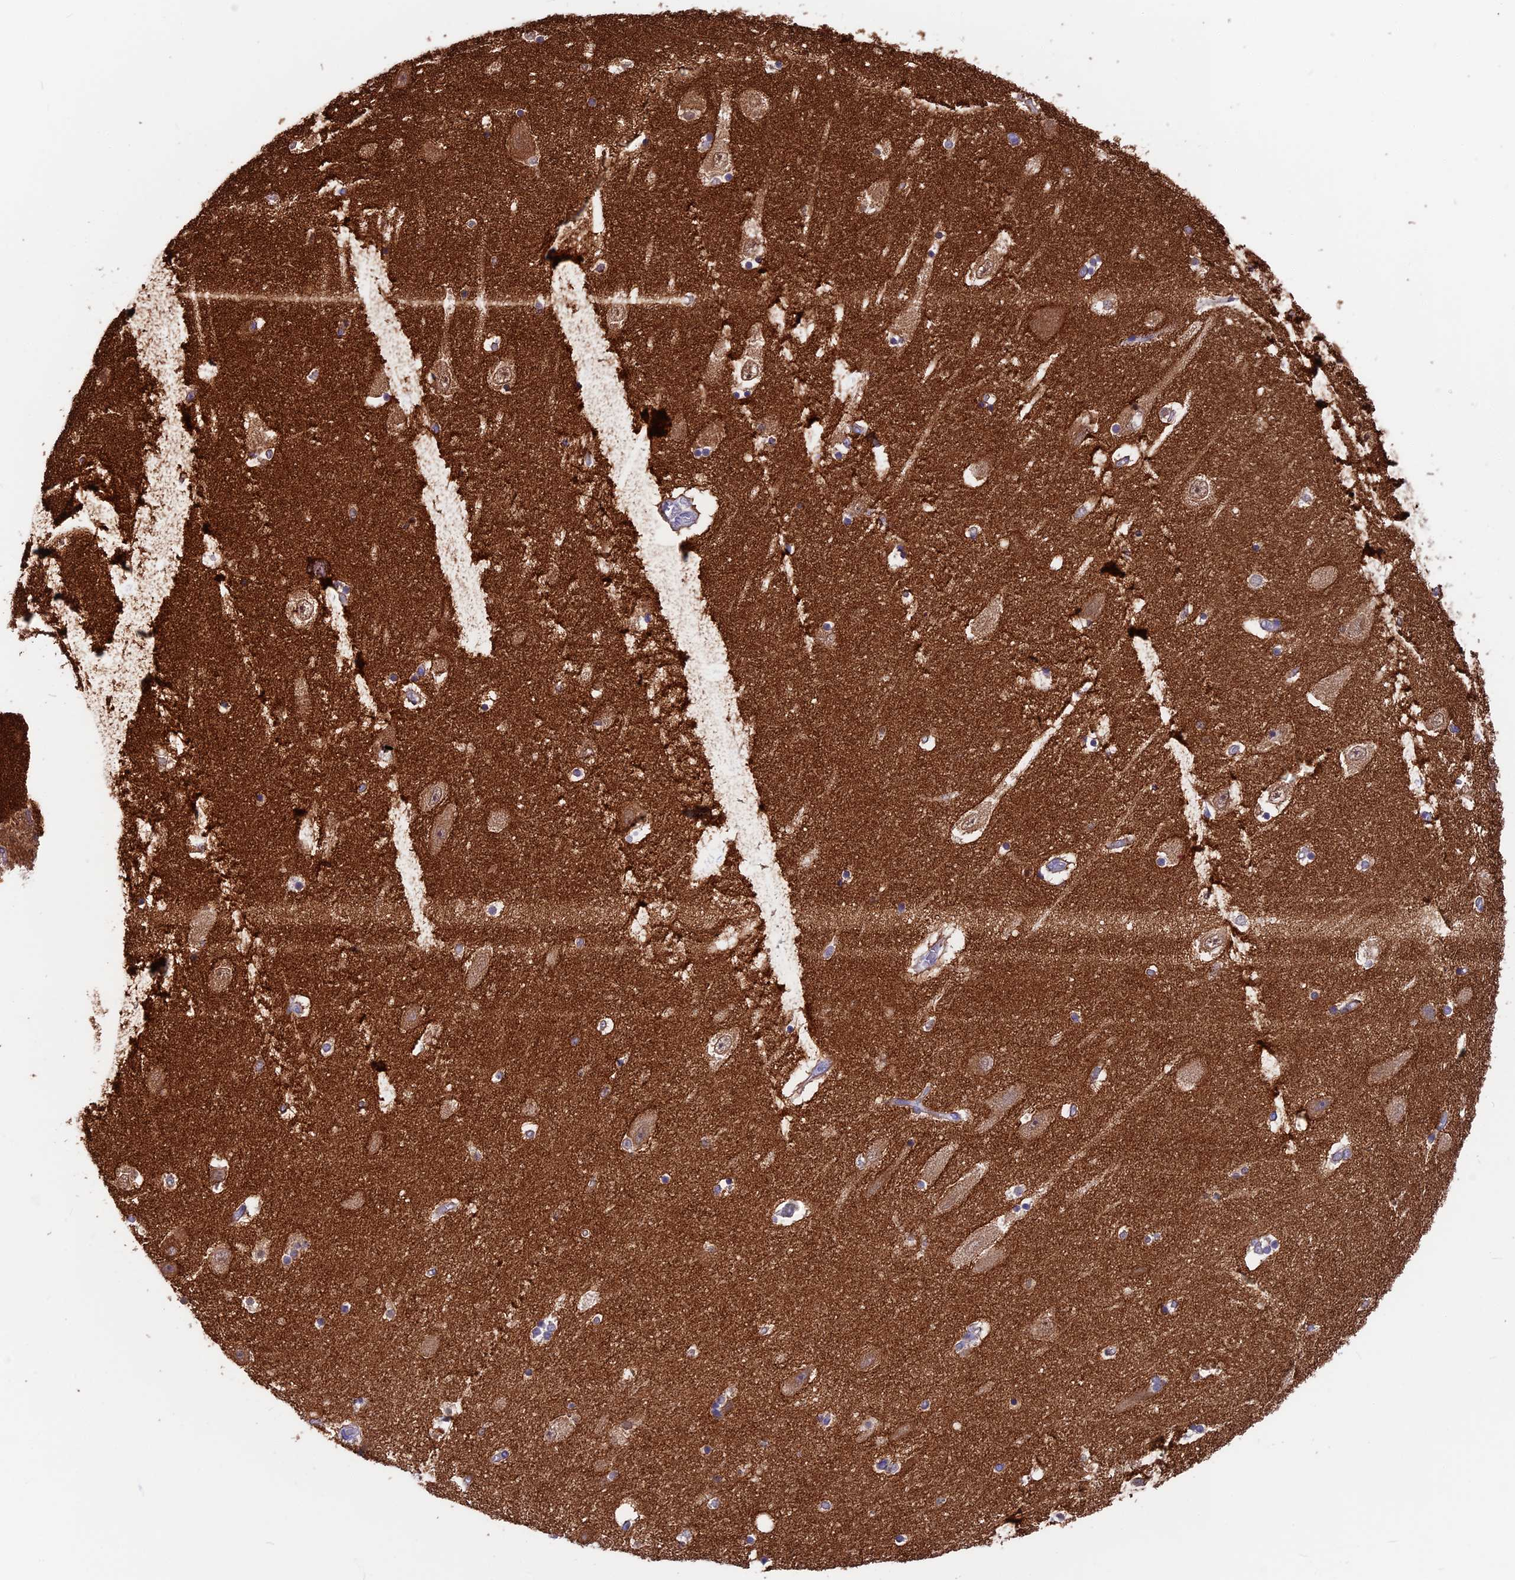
{"staining": {"intensity": "moderate", "quantity": "<25%", "location": "cytoplasmic/membranous"}, "tissue": "hippocampus", "cell_type": "Glial cells", "image_type": "normal", "snomed": [{"axis": "morphology", "description": "Normal tissue, NOS"}, {"axis": "topography", "description": "Hippocampus"}], "caption": "Immunohistochemical staining of unremarkable human hippocampus exhibits low levels of moderate cytoplasmic/membranous staining in approximately <25% of glial cells.", "gene": "SNAP91", "patient": {"sex": "female", "age": 54}}